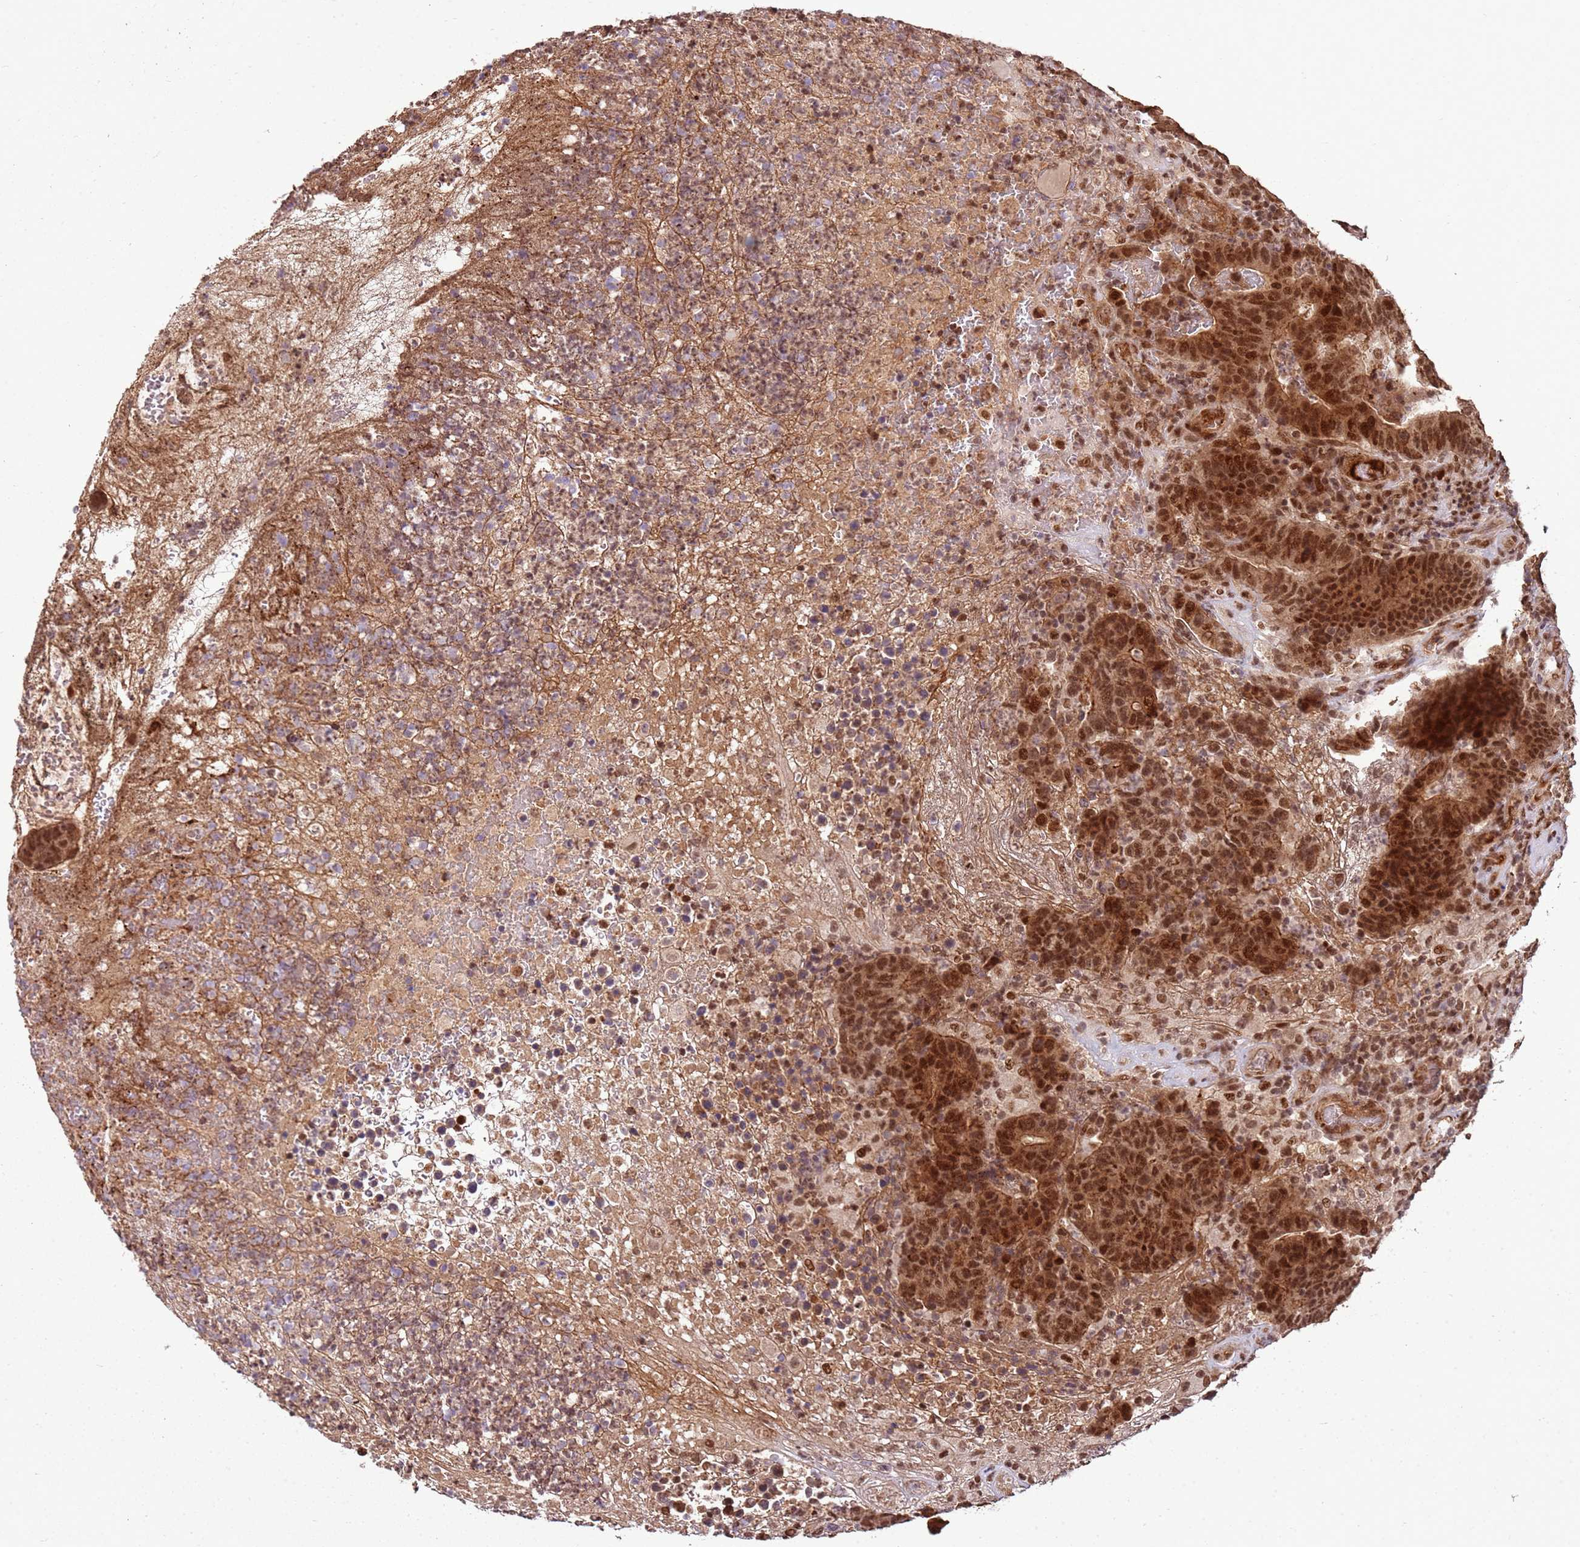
{"staining": {"intensity": "moderate", "quantity": ">75%", "location": "nuclear"}, "tissue": "colorectal cancer", "cell_type": "Tumor cells", "image_type": "cancer", "snomed": [{"axis": "morphology", "description": "Normal tissue, NOS"}, {"axis": "morphology", "description": "Adenocarcinoma, NOS"}, {"axis": "topography", "description": "Colon"}], "caption": "Immunohistochemistry (IHC) (DAB (3,3'-diaminobenzidine)) staining of colorectal cancer reveals moderate nuclear protein positivity in approximately >75% of tumor cells.", "gene": "ZBTB12", "patient": {"sex": "female", "age": 75}}